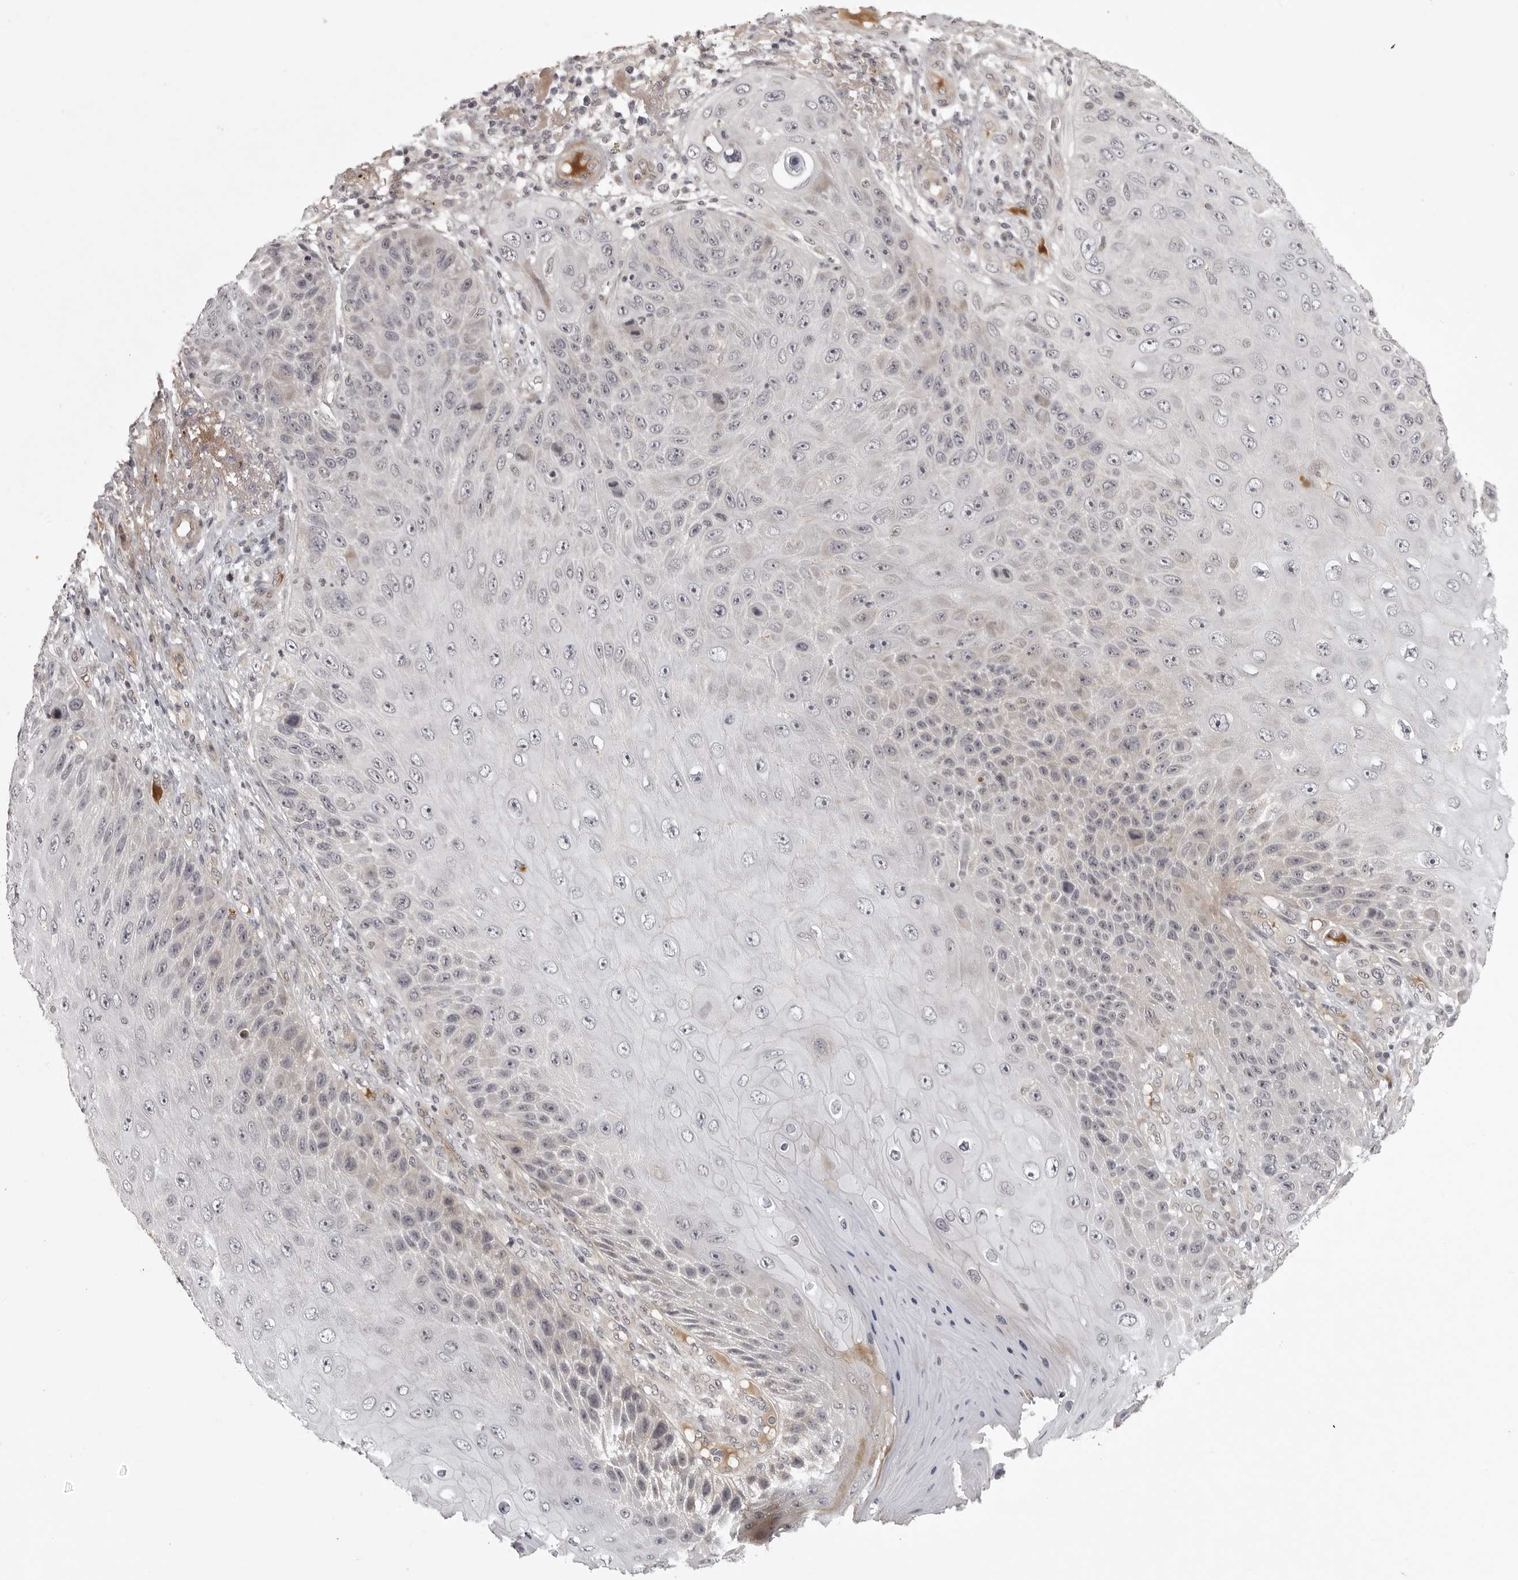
{"staining": {"intensity": "negative", "quantity": "none", "location": "none"}, "tissue": "skin cancer", "cell_type": "Tumor cells", "image_type": "cancer", "snomed": [{"axis": "morphology", "description": "Squamous cell carcinoma, NOS"}, {"axis": "topography", "description": "Skin"}], "caption": "DAB immunohistochemical staining of squamous cell carcinoma (skin) displays no significant expression in tumor cells.", "gene": "CD300LD", "patient": {"sex": "female", "age": 88}}